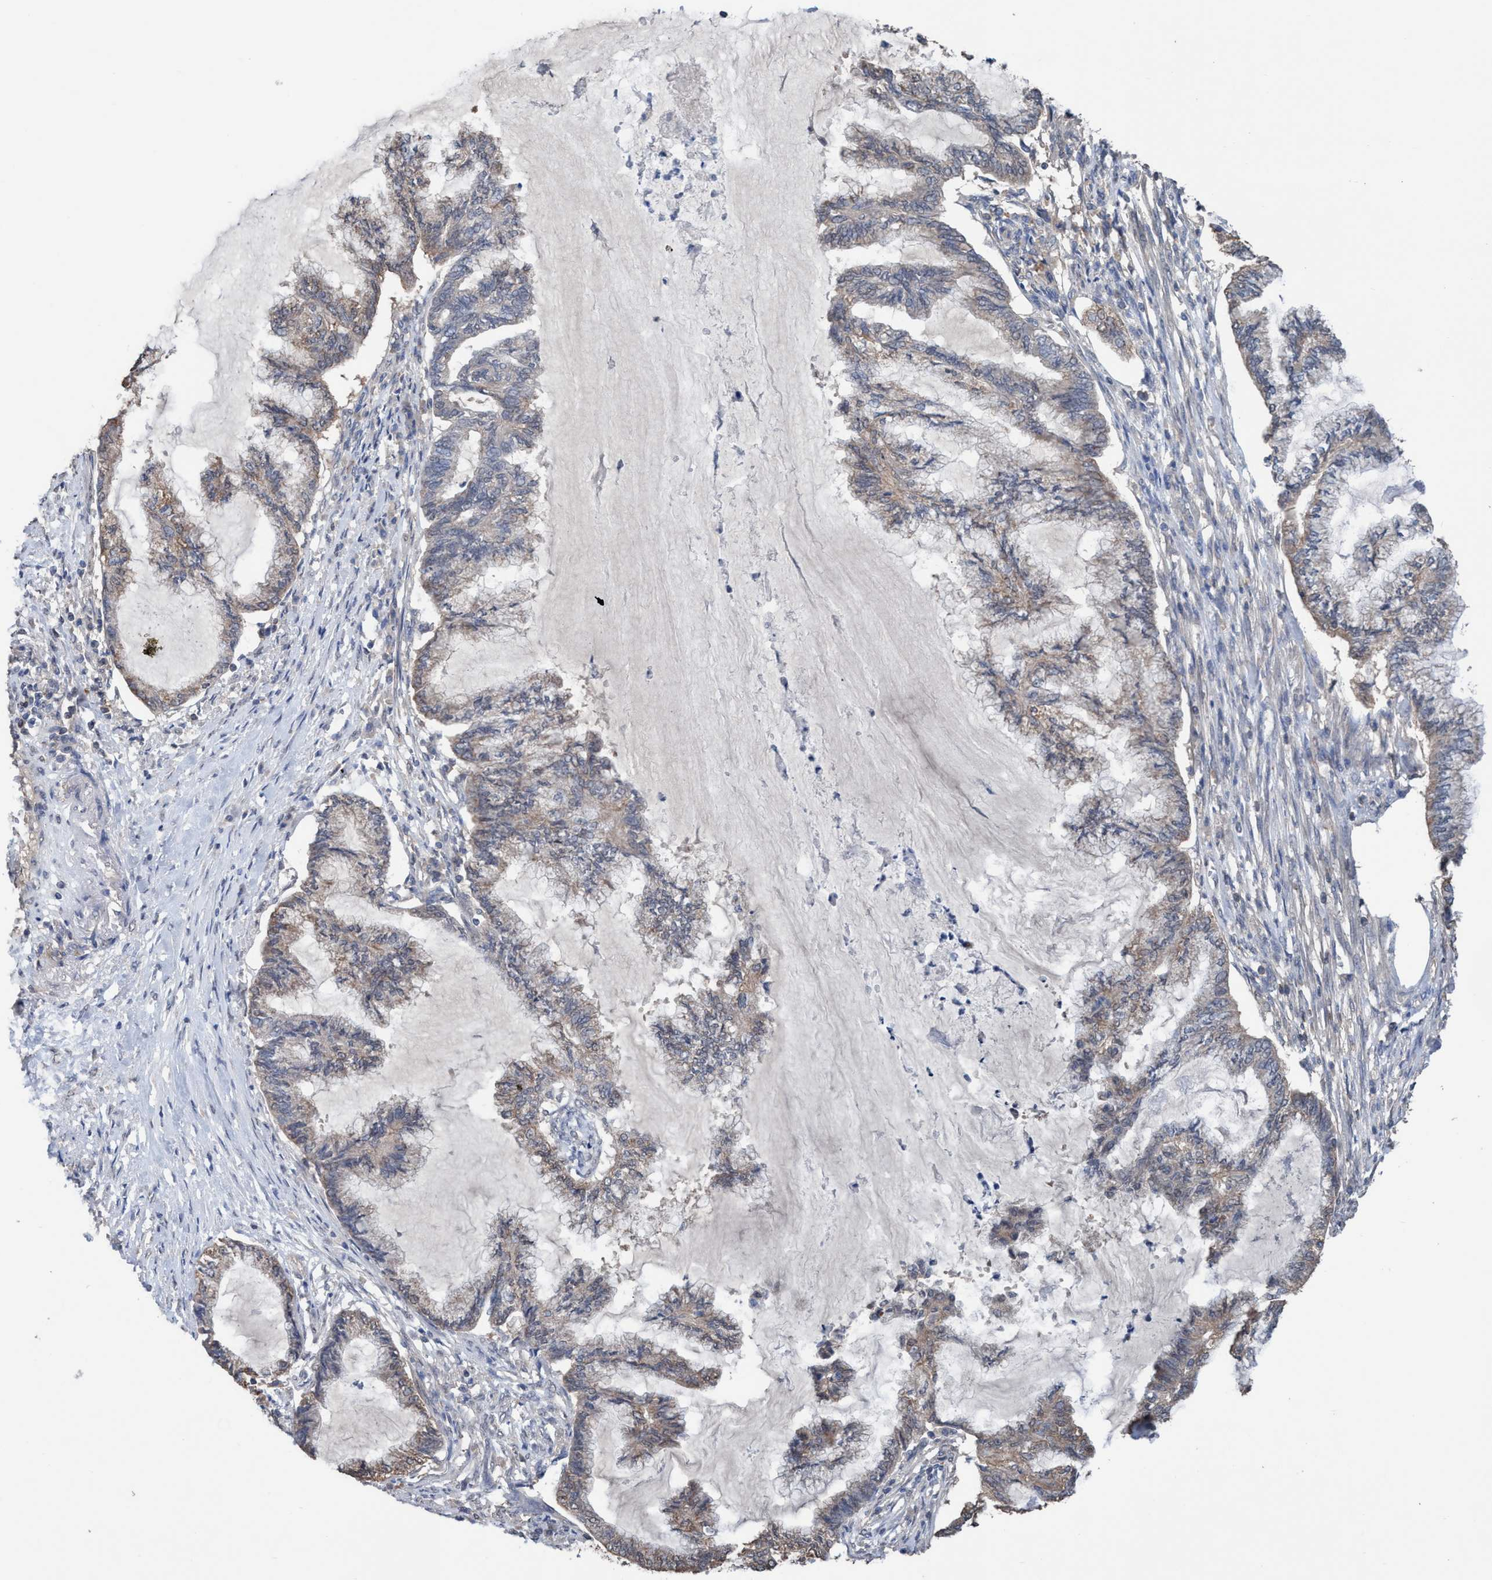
{"staining": {"intensity": "weak", "quantity": "<25%", "location": "cytoplasmic/membranous"}, "tissue": "endometrial cancer", "cell_type": "Tumor cells", "image_type": "cancer", "snomed": [{"axis": "morphology", "description": "Adenocarcinoma, NOS"}, {"axis": "topography", "description": "Endometrium"}], "caption": "A high-resolution photomicrograph shows immunohistochemistry staining of adenocarcinoma (endometrial), which exhibits no significant staining in tumor cells. (Brightfield microscopy of DAB (3,3'-diaminobenzidine) IHC at high magnification).", "gene": "GLOD4", "patient": {"sex": "female", "age": 86}}